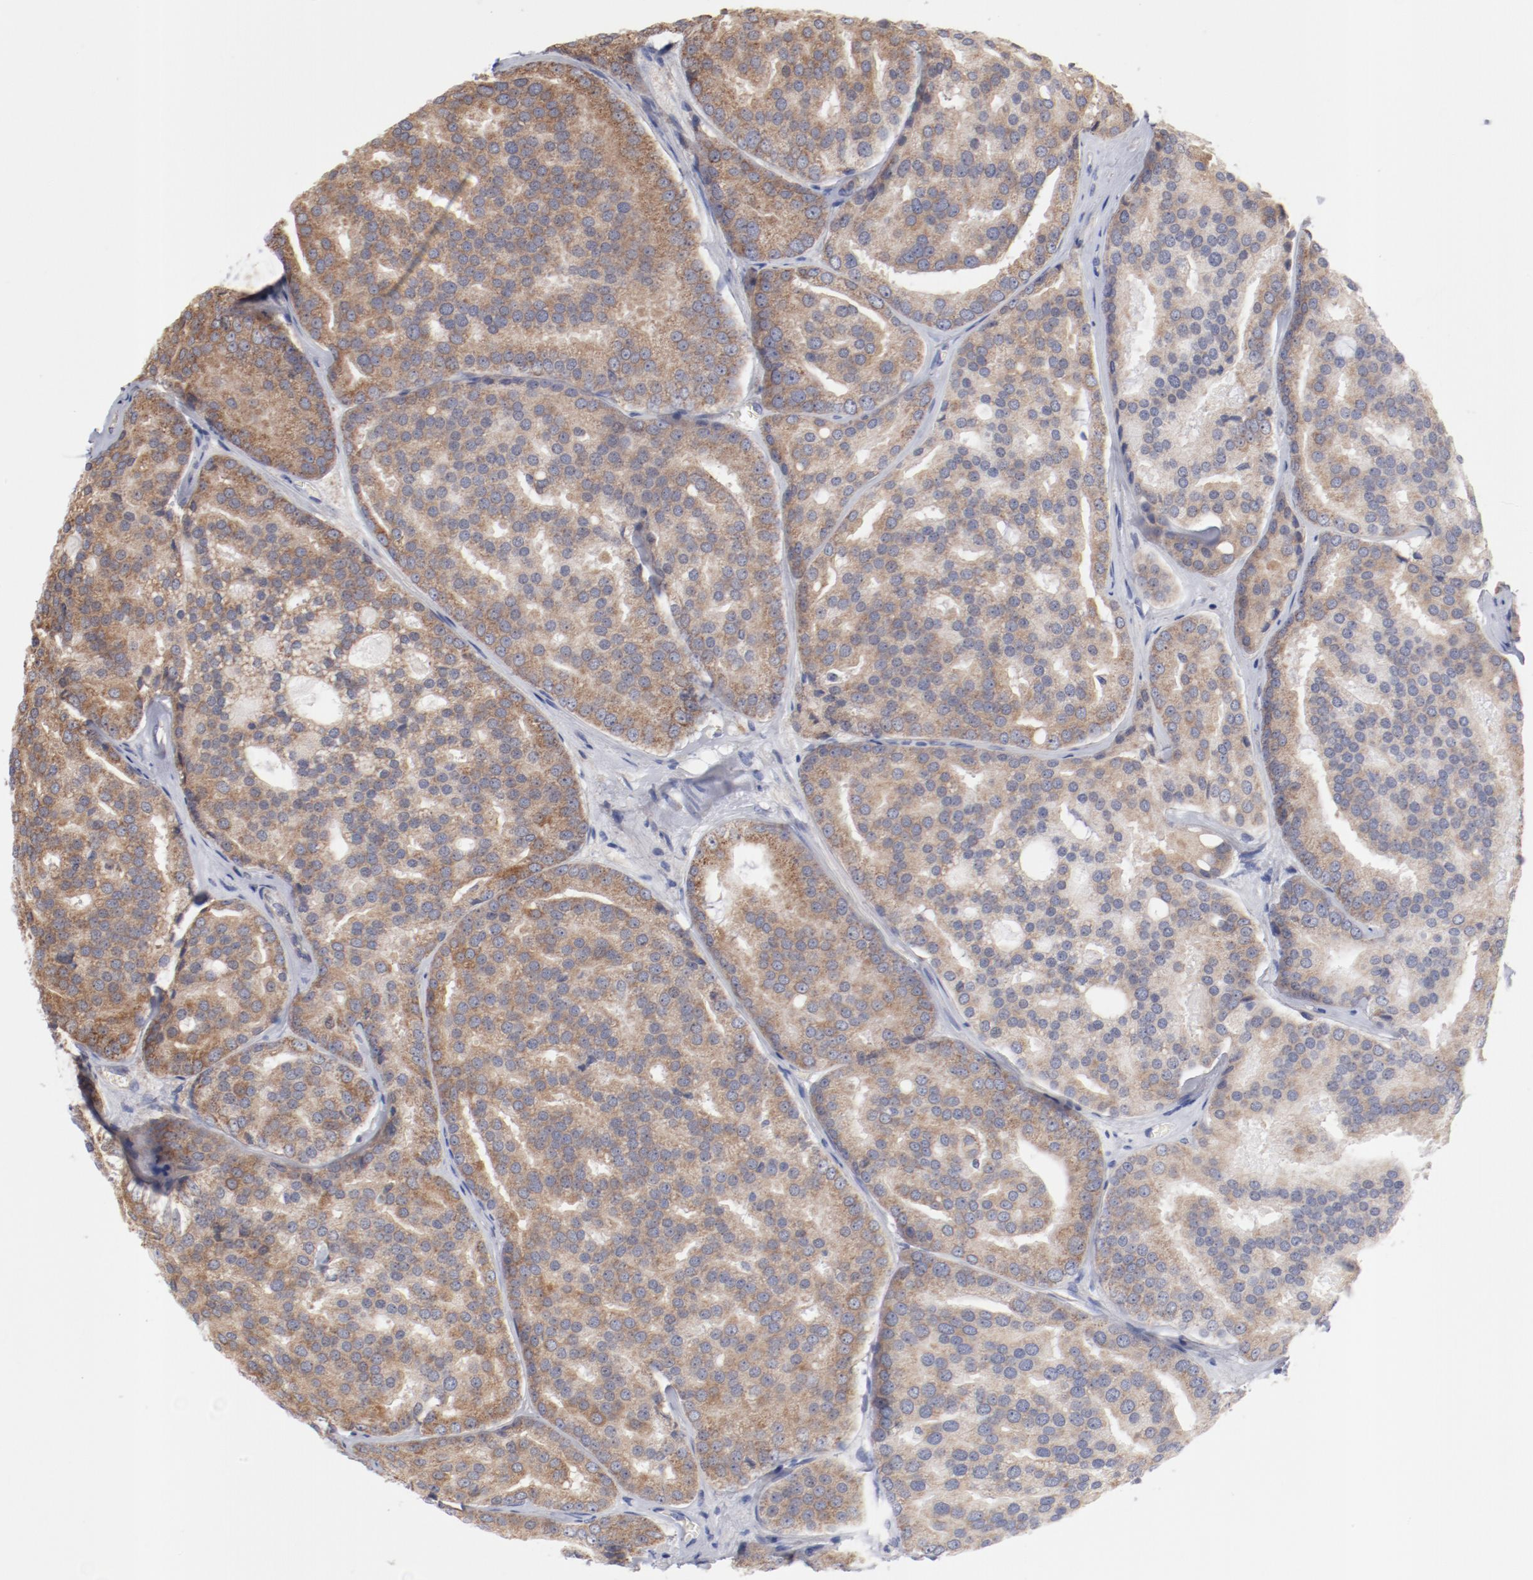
{"staining": {"intensity": "moderate", "quantity": ">75%", "location": "cytoplasmic/membranous"}, "tissue": "prostate cancer", "cell_type": "Tumor cells", "image_type": "cancer", "snomed": [{"axis": "morphology", "description": "Adenocarcinoma, High grade"}, {"axis": "topography", "description": "Prostate"}], "caption": "High-power microscopy captured an immunohistochemistry (IHC) histopathology image of prostate cancer, revealing moderate cytoplasmic/membranous expression in about >75% of tumor cells.", "gene": "PPFIBP2", "patient": {"sex": "male", "age": 64}}